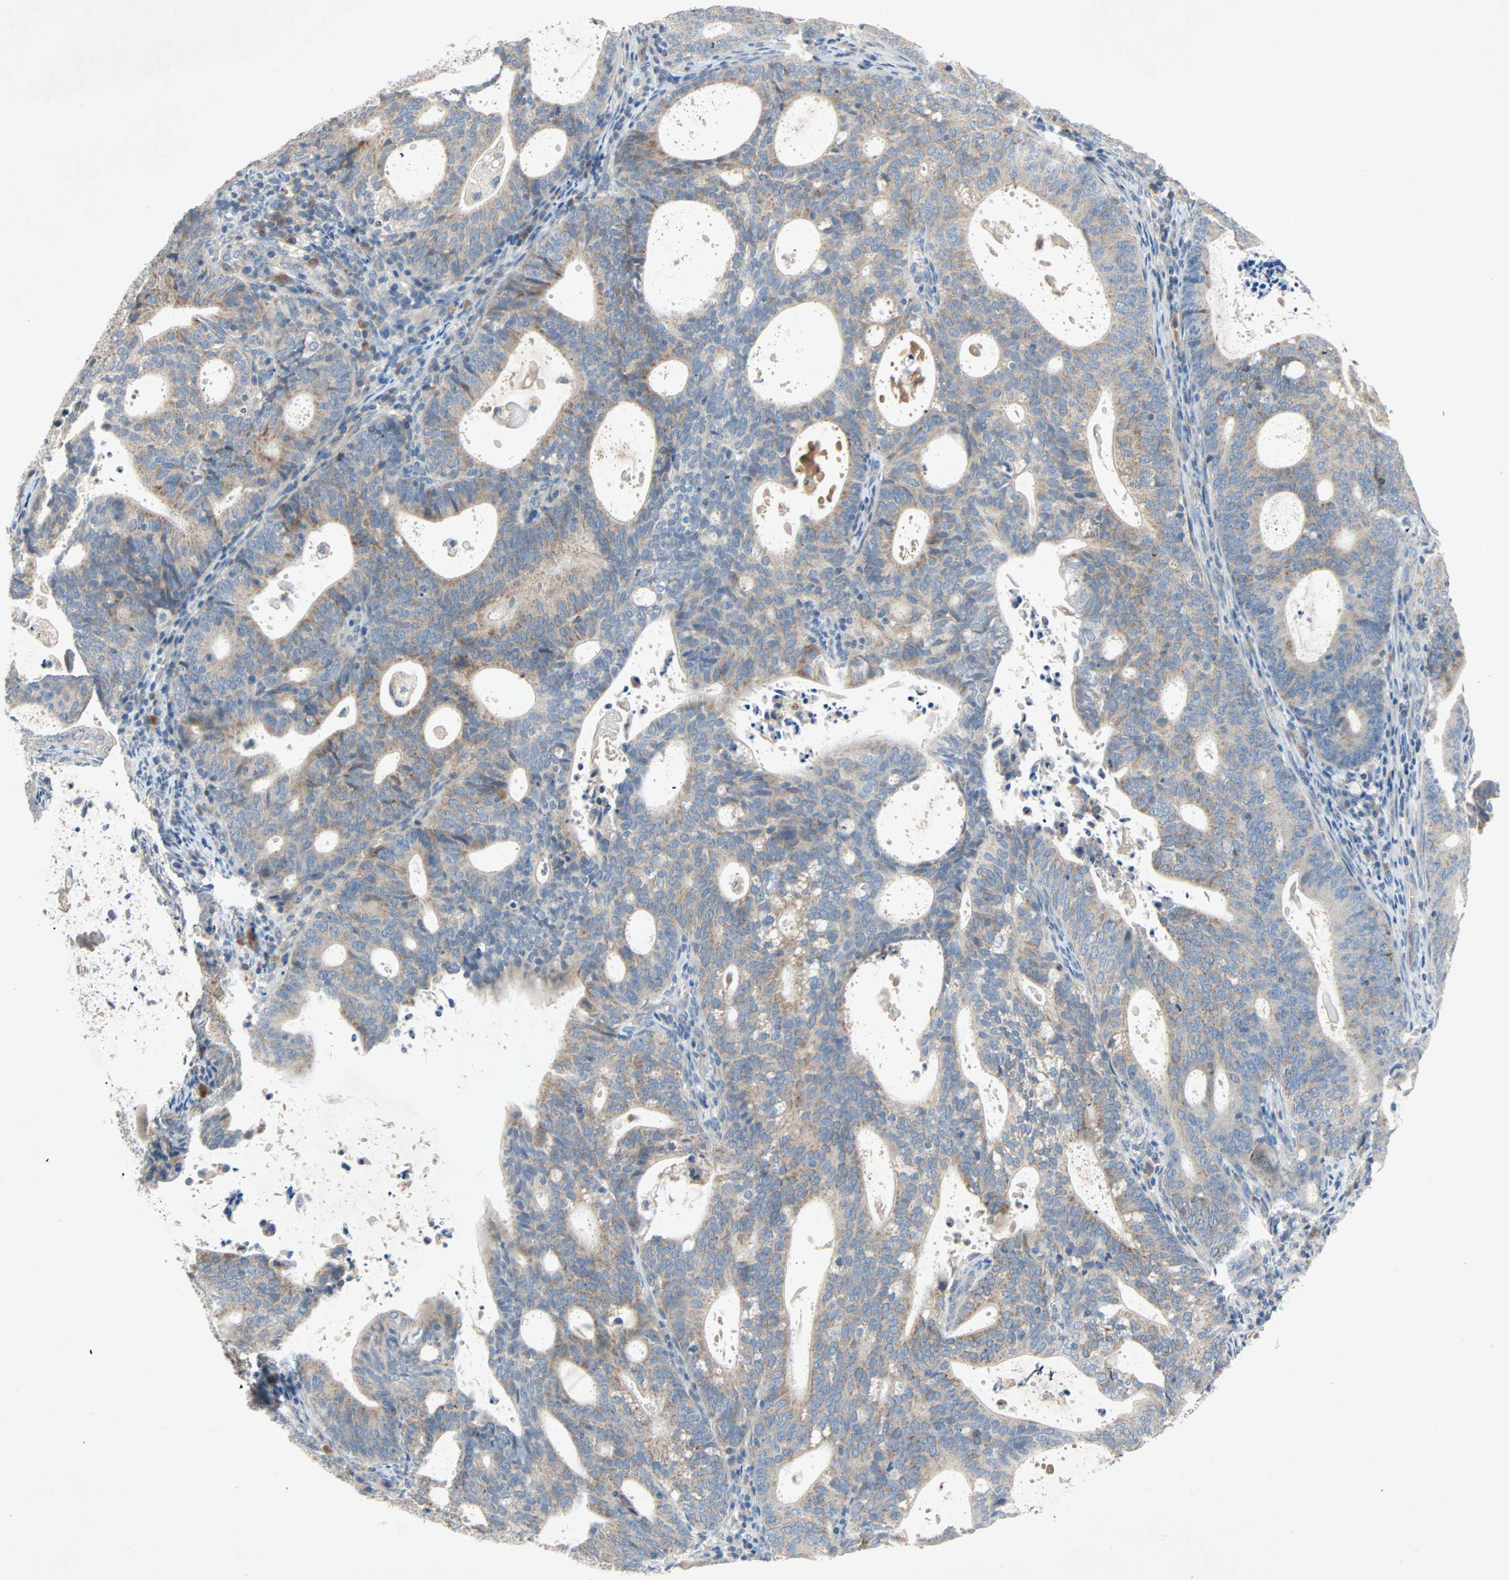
{"staining": {"intensity": "weak", "quantity": ">75%", "location": "cytoplasmic/membranous"}, "tissue": "endometrial cancer", "cell_type": "Tumor cells", "image_type": "cancer", "snomed": [{"axis": "morphology", "description": "Adenocarcinoma, NOS"}, {"axis": "topography", "description": "Uterus"}], "caption": "Immunohistochemical staining of endometrial cancer (adenocarcinoma) shows low levels of weak cytoplasmic/membranous staining in approximately >75% of tumor cells. Using DAB (3,3'-diaminobenzidine) (brown) and hematoxylin (blue) stains, captured at high magnification using brightfield microscopy.", "gene": "XYLT1", "patient": {"sex": "female", "age": 83}}